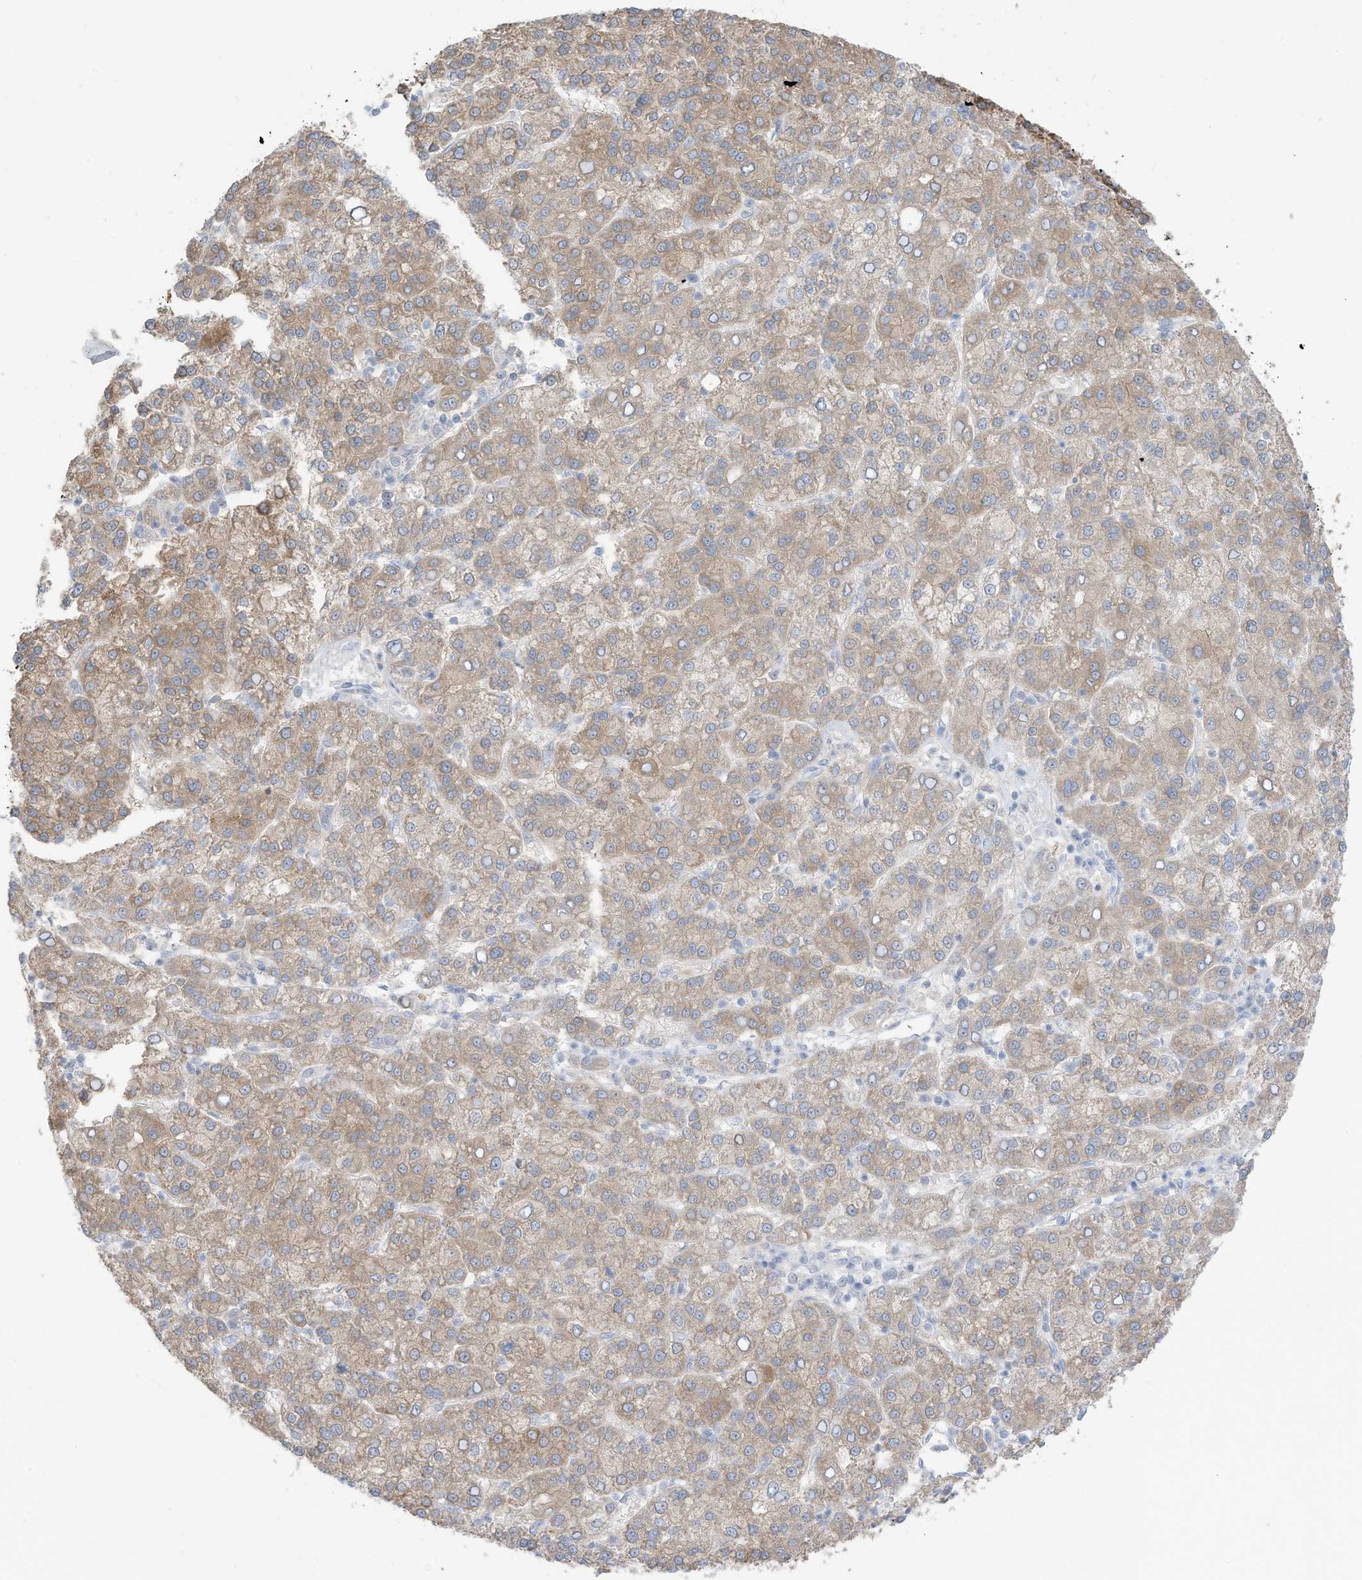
{"staining": {"intensity": "weak", "quantity": ">75%", "location": "cytoplasmic/membranous"}, "tissue": "liver cancer", "cell_type": "Tumor cells", "image_type": "cancer", "snomed": [{"axis": "morphology", "description": "Carcinoma, Hepatocellular, NOS"}, {"axis": "topography", "description": "Liver"}], "caption": "Approximately >75% of tumor cells in liver cancer (hepatocellular carcinoma) reveal weak cytoplasmic/membranous protein staining as visualized by brown immunohistochemical staining.", "gene": "OGT", "patient": {"sex": "female", "age": 58}}